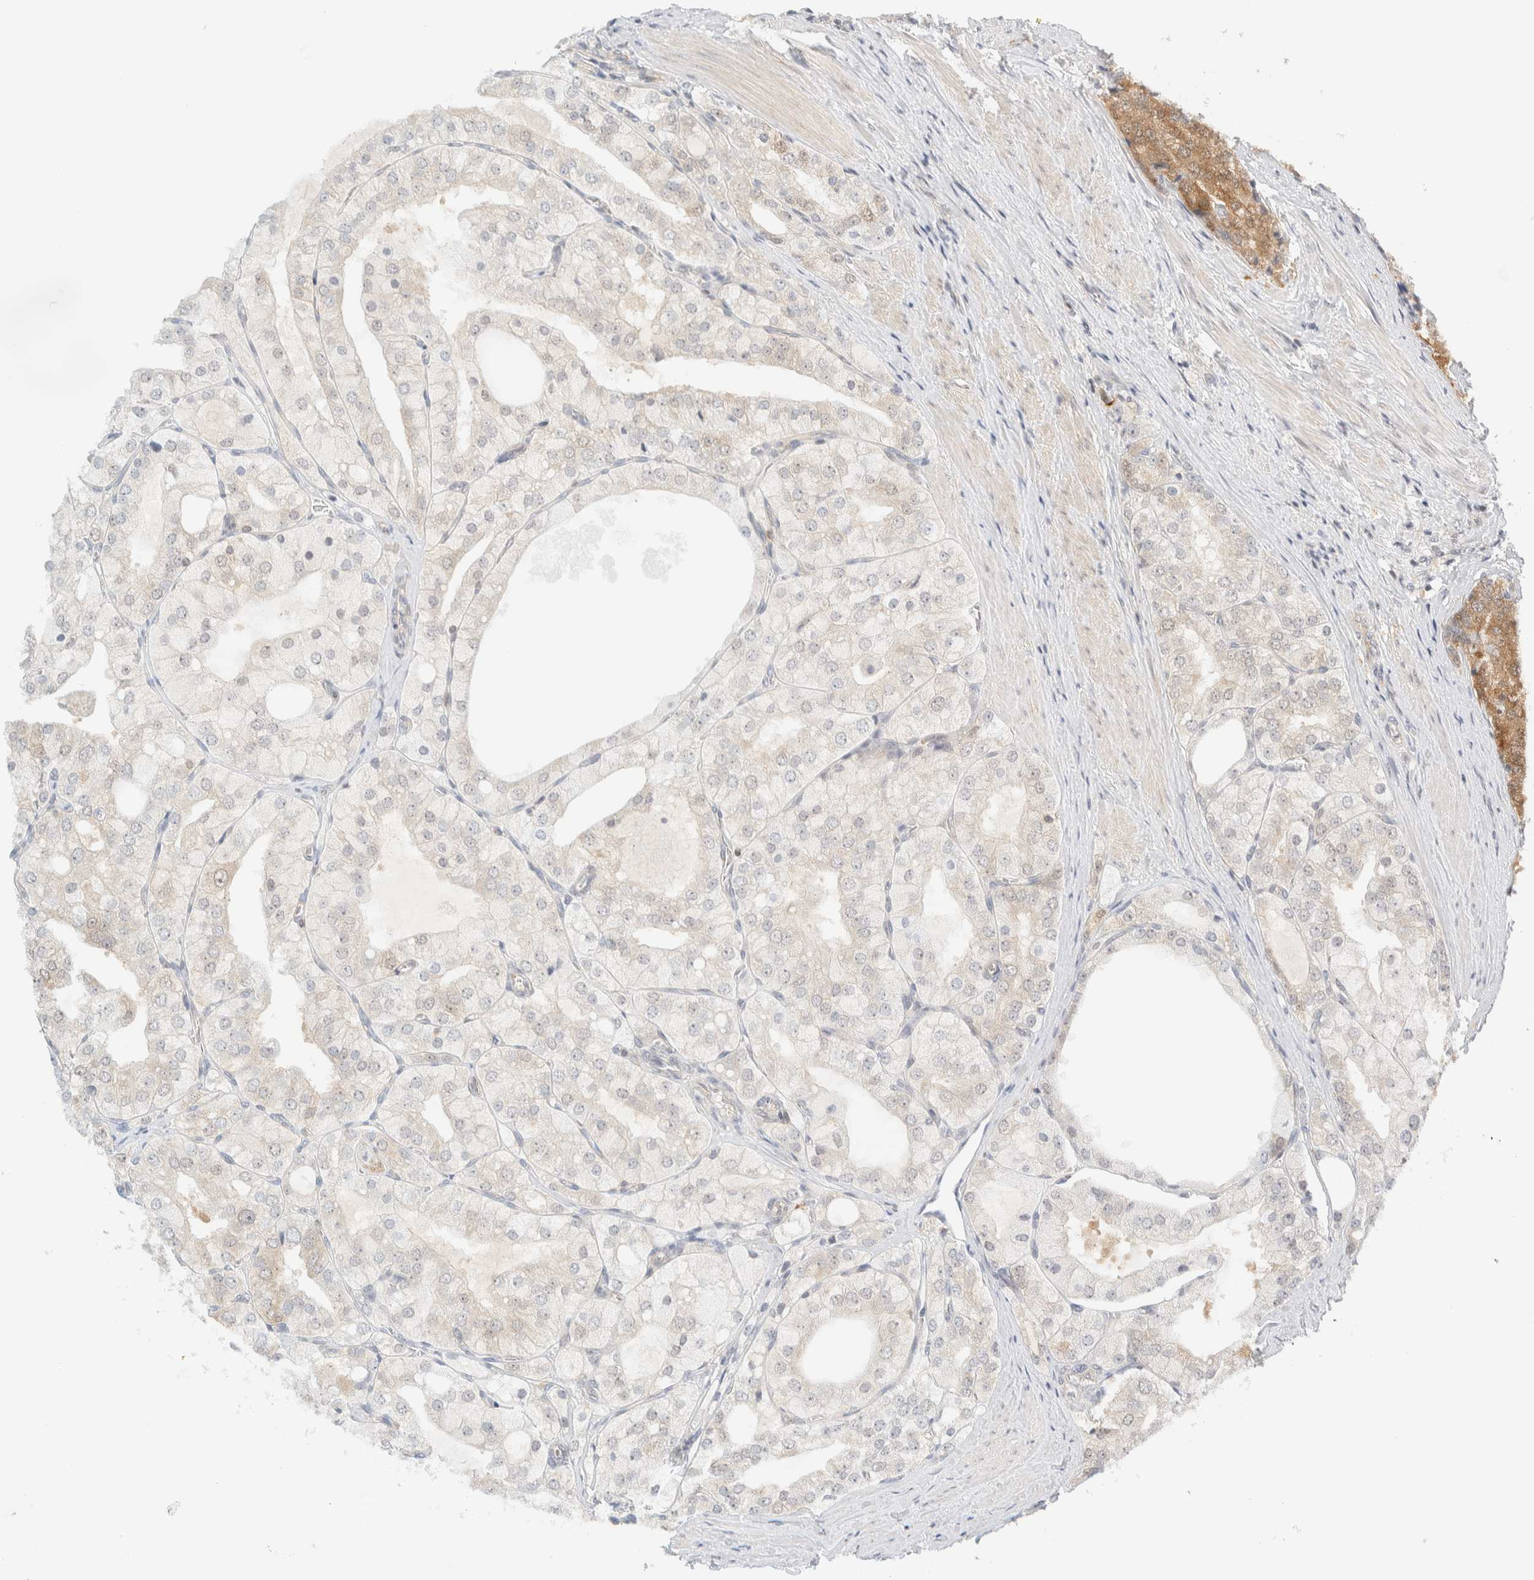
{"staining": {"intensity": "moderate", "quantity": "25%-75%", "location": "cytoplasmic/membranous"}, "tissue": "prostate cancer", "cell_type": "Tumor cells", "image_type": "cancer", "snomed": [{"axis": "morphology", "description": "Adenocarcinoma, High grade"}, {"axis": "topography", "description": "Prostate"}], "caption": "Prostate cancer stained for a protein exhibits moderate cytoplasmic/membranous positivity in tumor cells. (DAB (3,3'-diaminobenzidine) IHC with brightfield microscopy, high magnification).", "gene": "PCYT2", "patient": {"sex": "male", "age": 50}}